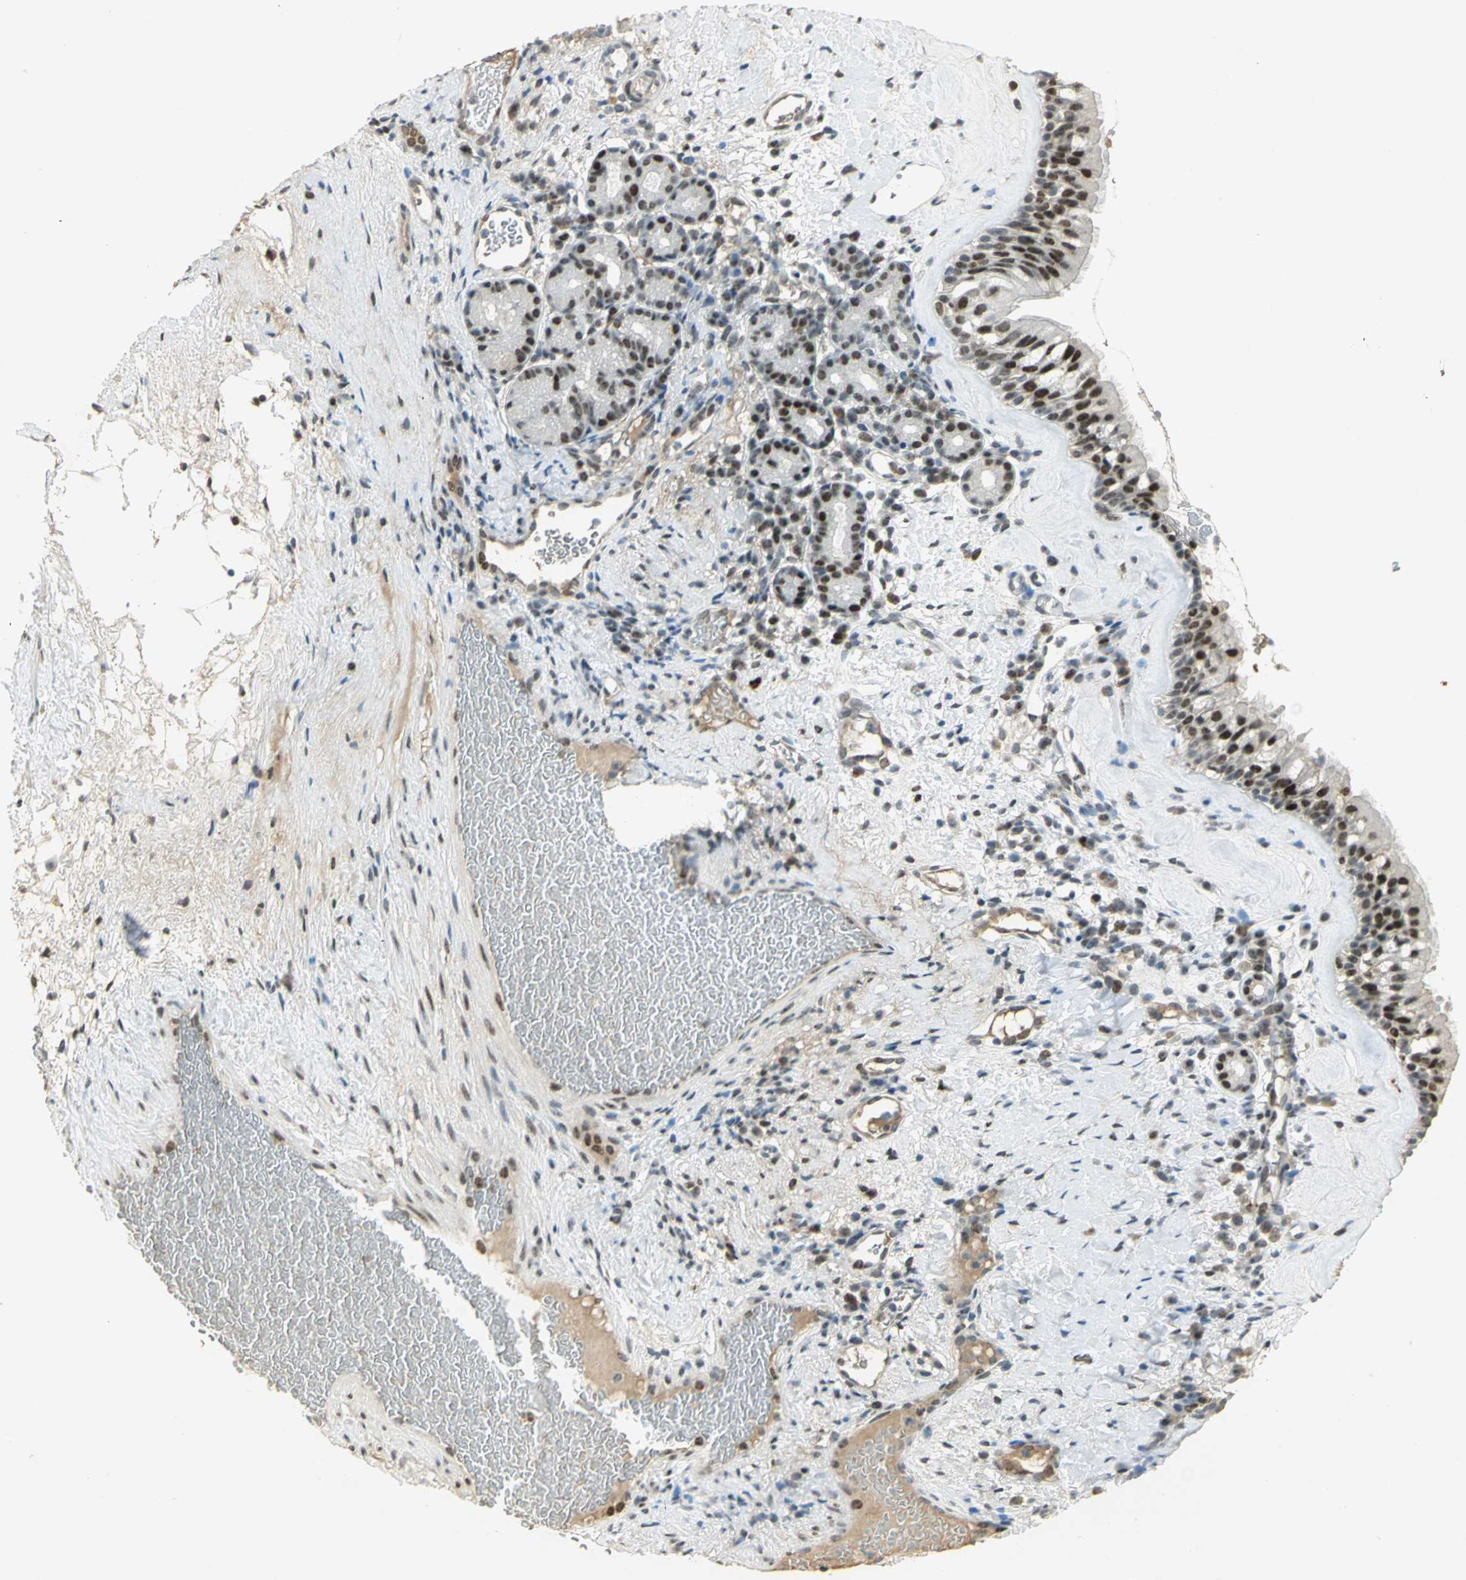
{"staining": {"intensity": "strong", "quantity": ">75%", "location": "nuclear"}, "tissue": "nasopharynx", "cell_type": "Respiratory epithelial cells", "image_type": "normal", "snomed": [{"axis": "morphology", "description": "Normal tissue, NOS"}, {"axis": "morphology", "description": "Inflammation, NOS"}, {"axis": "topography", "description": "Nasopharynx"}], "caption": "The immunohistochemical stain shows strong nuclear staining in respiratory epithelial cells of benign nasopharynx. The staining was performed using DAB, with brown indicating positive protein expression. Nuclei are stained blue with hematoxylin.", "gene": "AK6", "patient": {"sex": "female", "age": 55}}